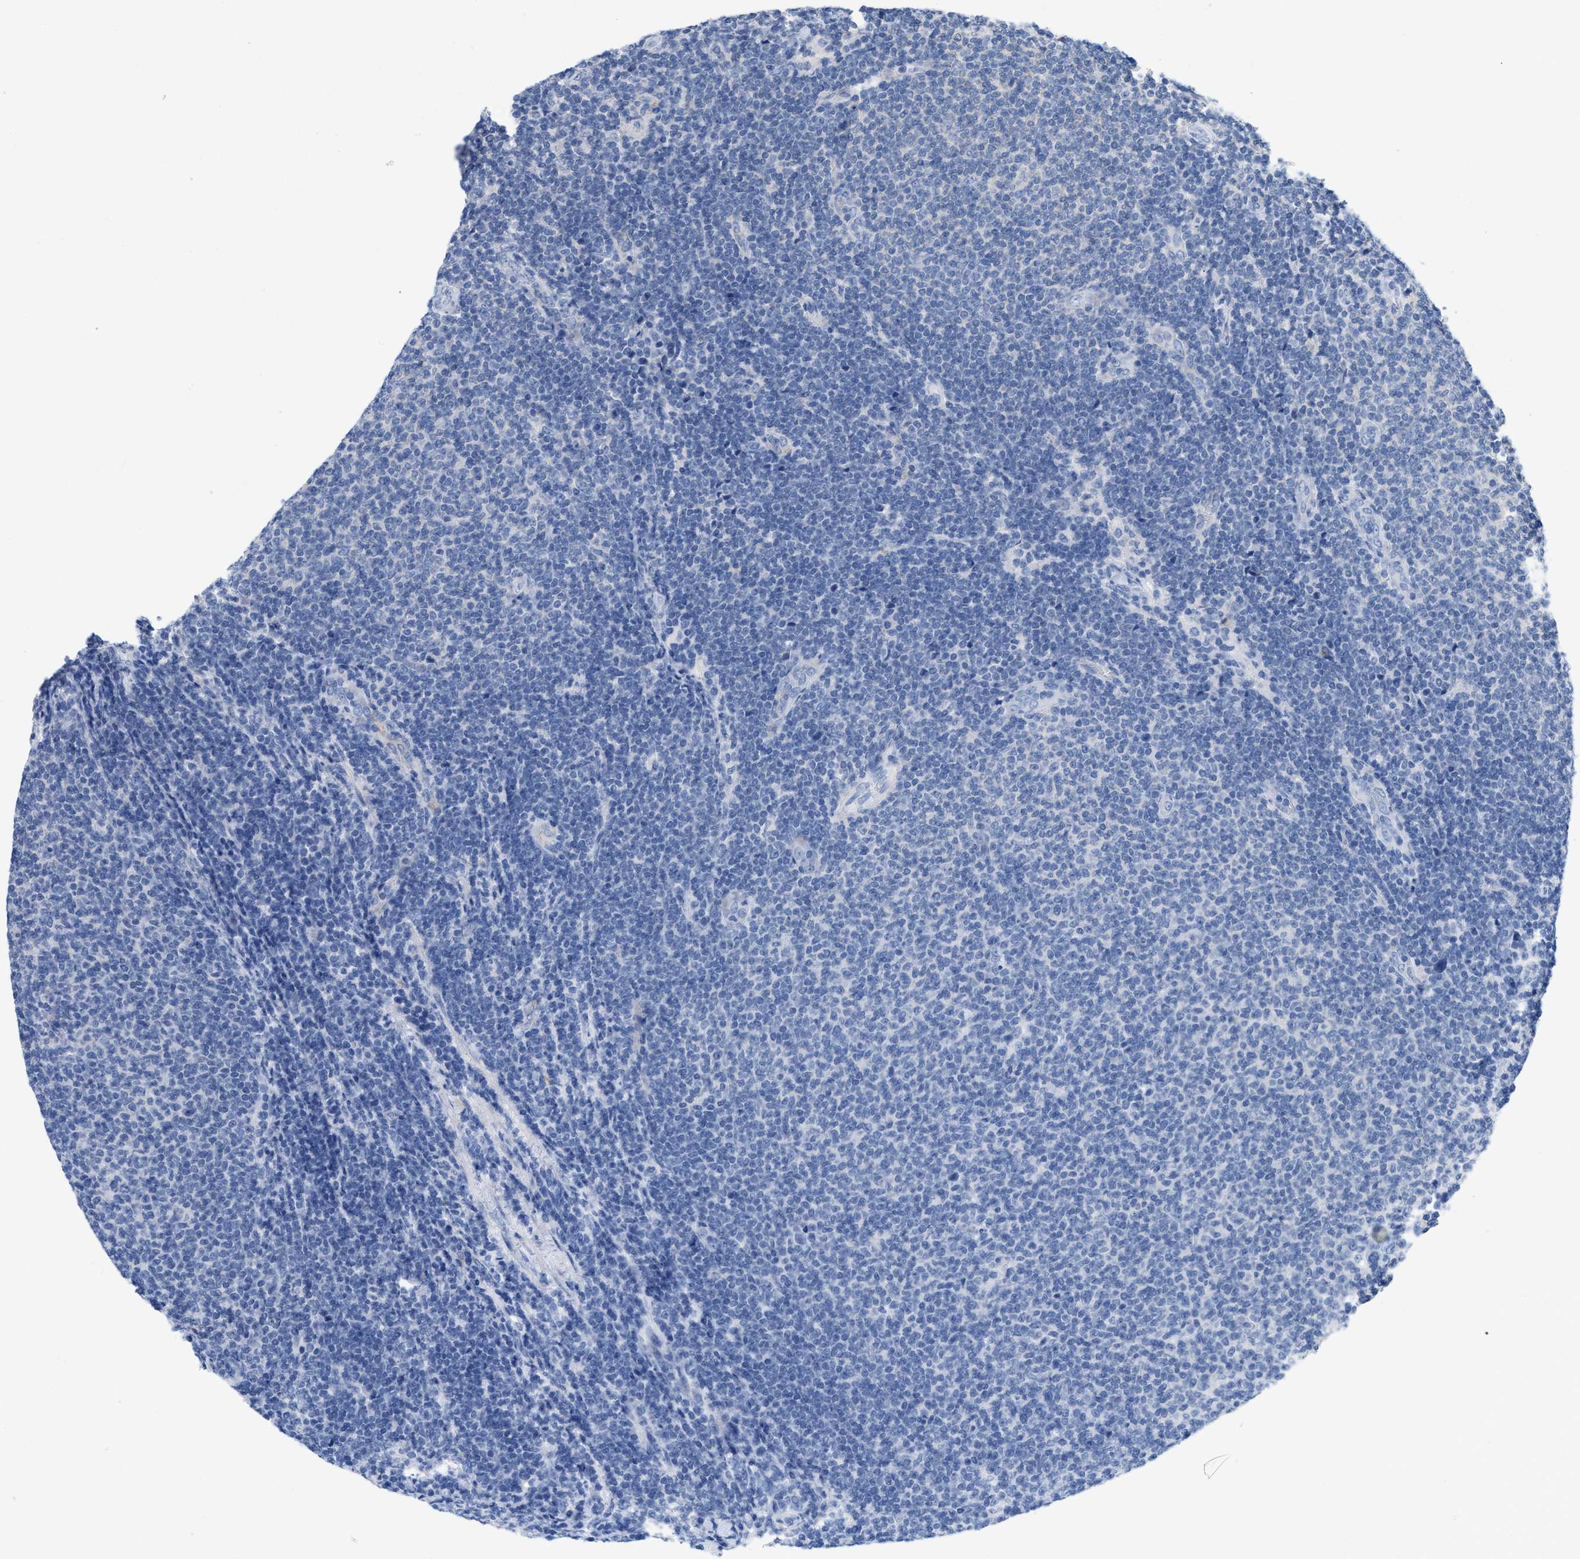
{"staining": {"intensity": "negative", "quantity": "none", "location": "none"}, "tissue": "lymphoma", "cell_type": "Tumor cells", "image_type": "cancer", "snomed": [{"axis": "morphology", "description": "Malignant lymphoma, non-Hodgkin's type, Low grade"}, {"axis": "topography", "description": "Lymph node"}], "caption": "Lymphoma was stained to show a protein in brown. There is no significant expression in tumor cells. (Brightfield microscopy of DAB (3,3'-diaminobenzidine) immunohistochemistry at high magnification).", "gene": "TMEM131", "patient": {"sex": "male", "age": 66}}